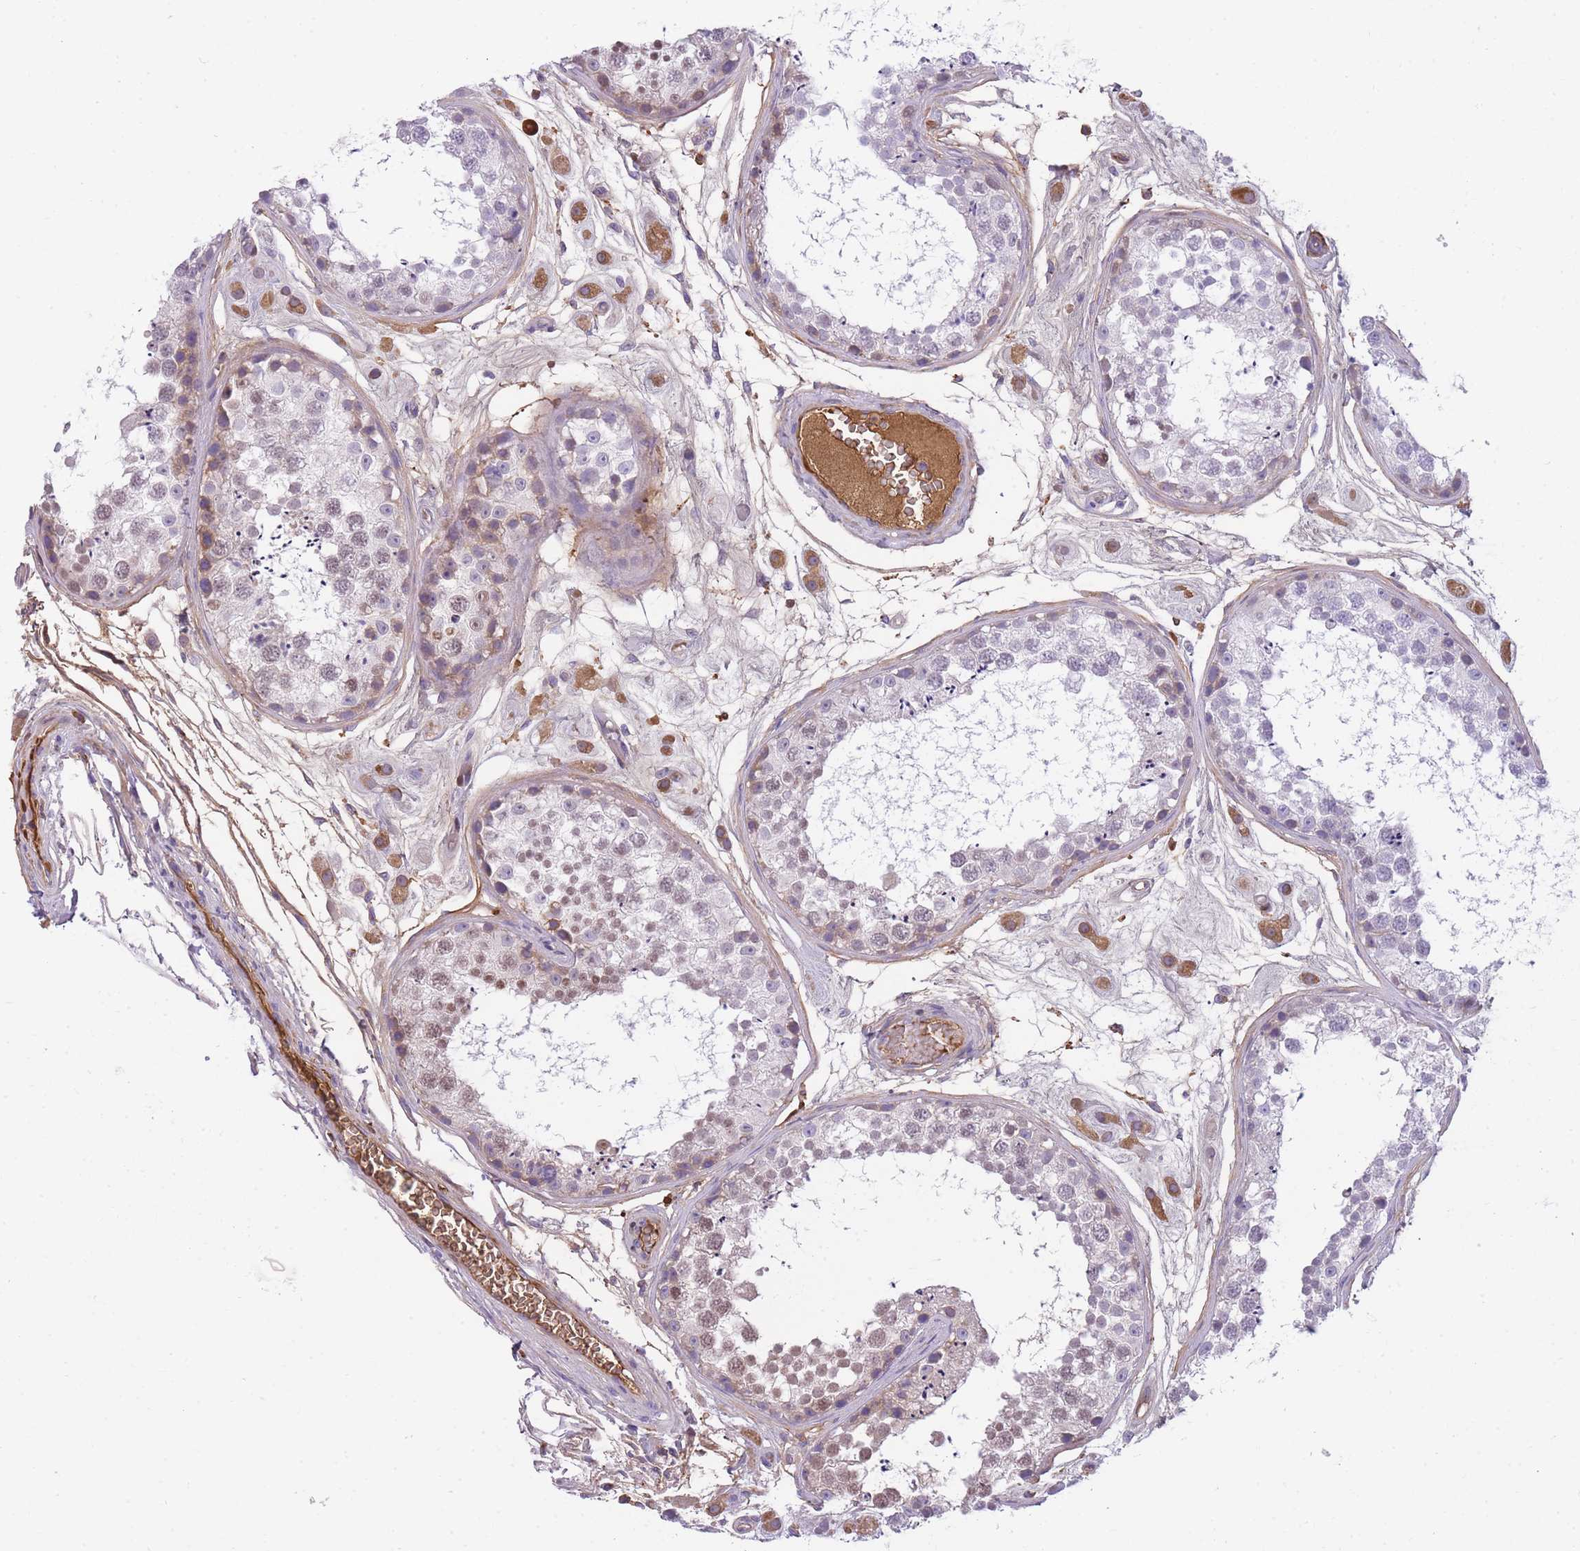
{"staining": {"intensity": "weak", "quantity": "<25%", "location": "cytoplasmic/membranous,nuclear"}, "tissue": "testis", "cell_type": "Cells in seminiferous ducts", "image_type": "normal", "snomed": [{"axis": "morphology", "description": "Normal tissue, NOS"}, {"axis": "topography", "description": "Testis"}], "caption": "The photomicrograph shows no staining of cells in seminiferous ducts in unremarkable testis.", "gene": "GNAT1", "patient": {"sex": "male", "age": 25}}